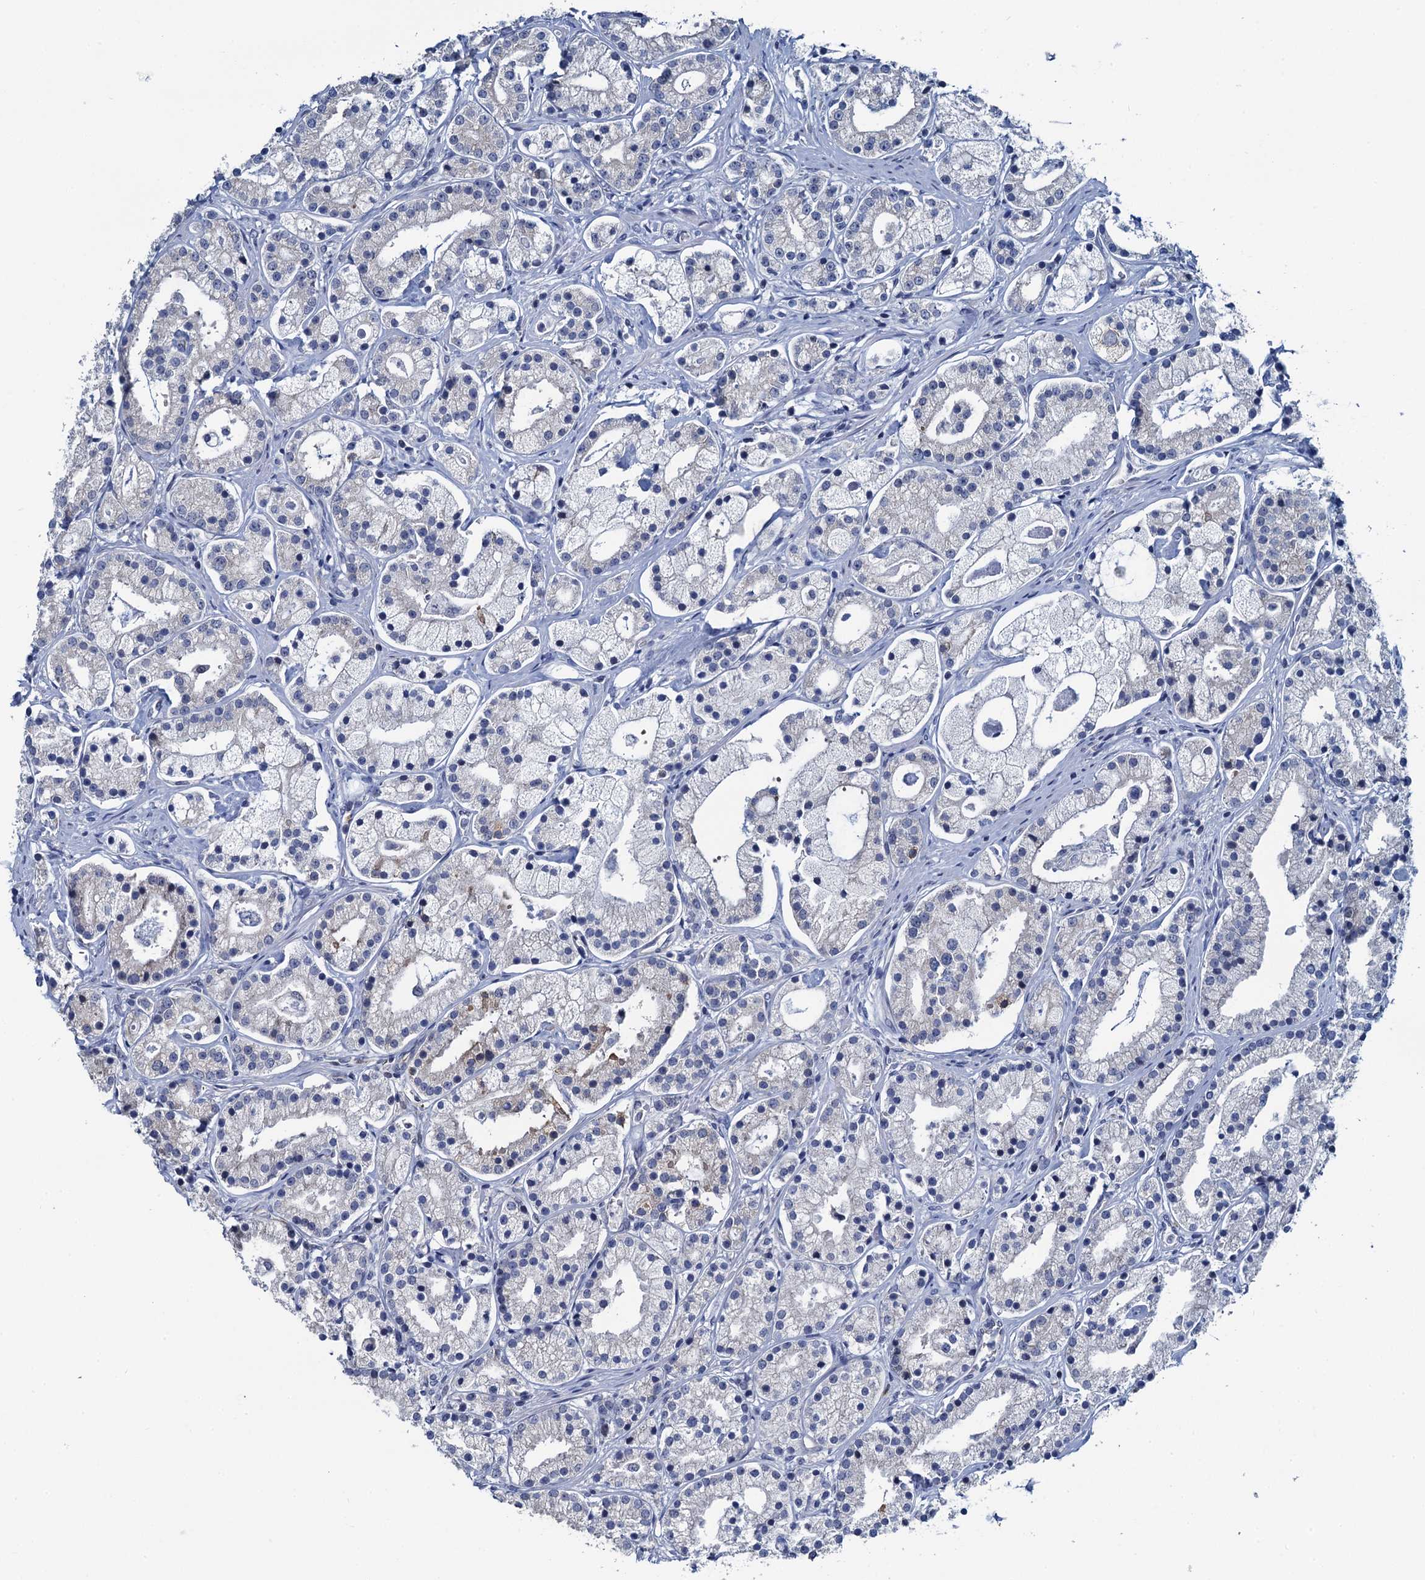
{"staining": {"intensity": "moderate", "quantity": "<25%", "location": "cytoplasmic/membranous"}, "tissue": "prostate cancer", "cell_type": "Tumor cells", "image_type": "cancer", "snomed": [{"axis": "morphology", "description": "Adenocarcinoma, High grade"}, {"axis": "topography", "description": "Prostate"}], "caption": "The immunohistochemical stain labels moderate cytoplasmic/membranous expression in tumor cells of prostate cancer tissue.", "gene": "MIOX", "patient": {"sex": "male", "age": 69}}